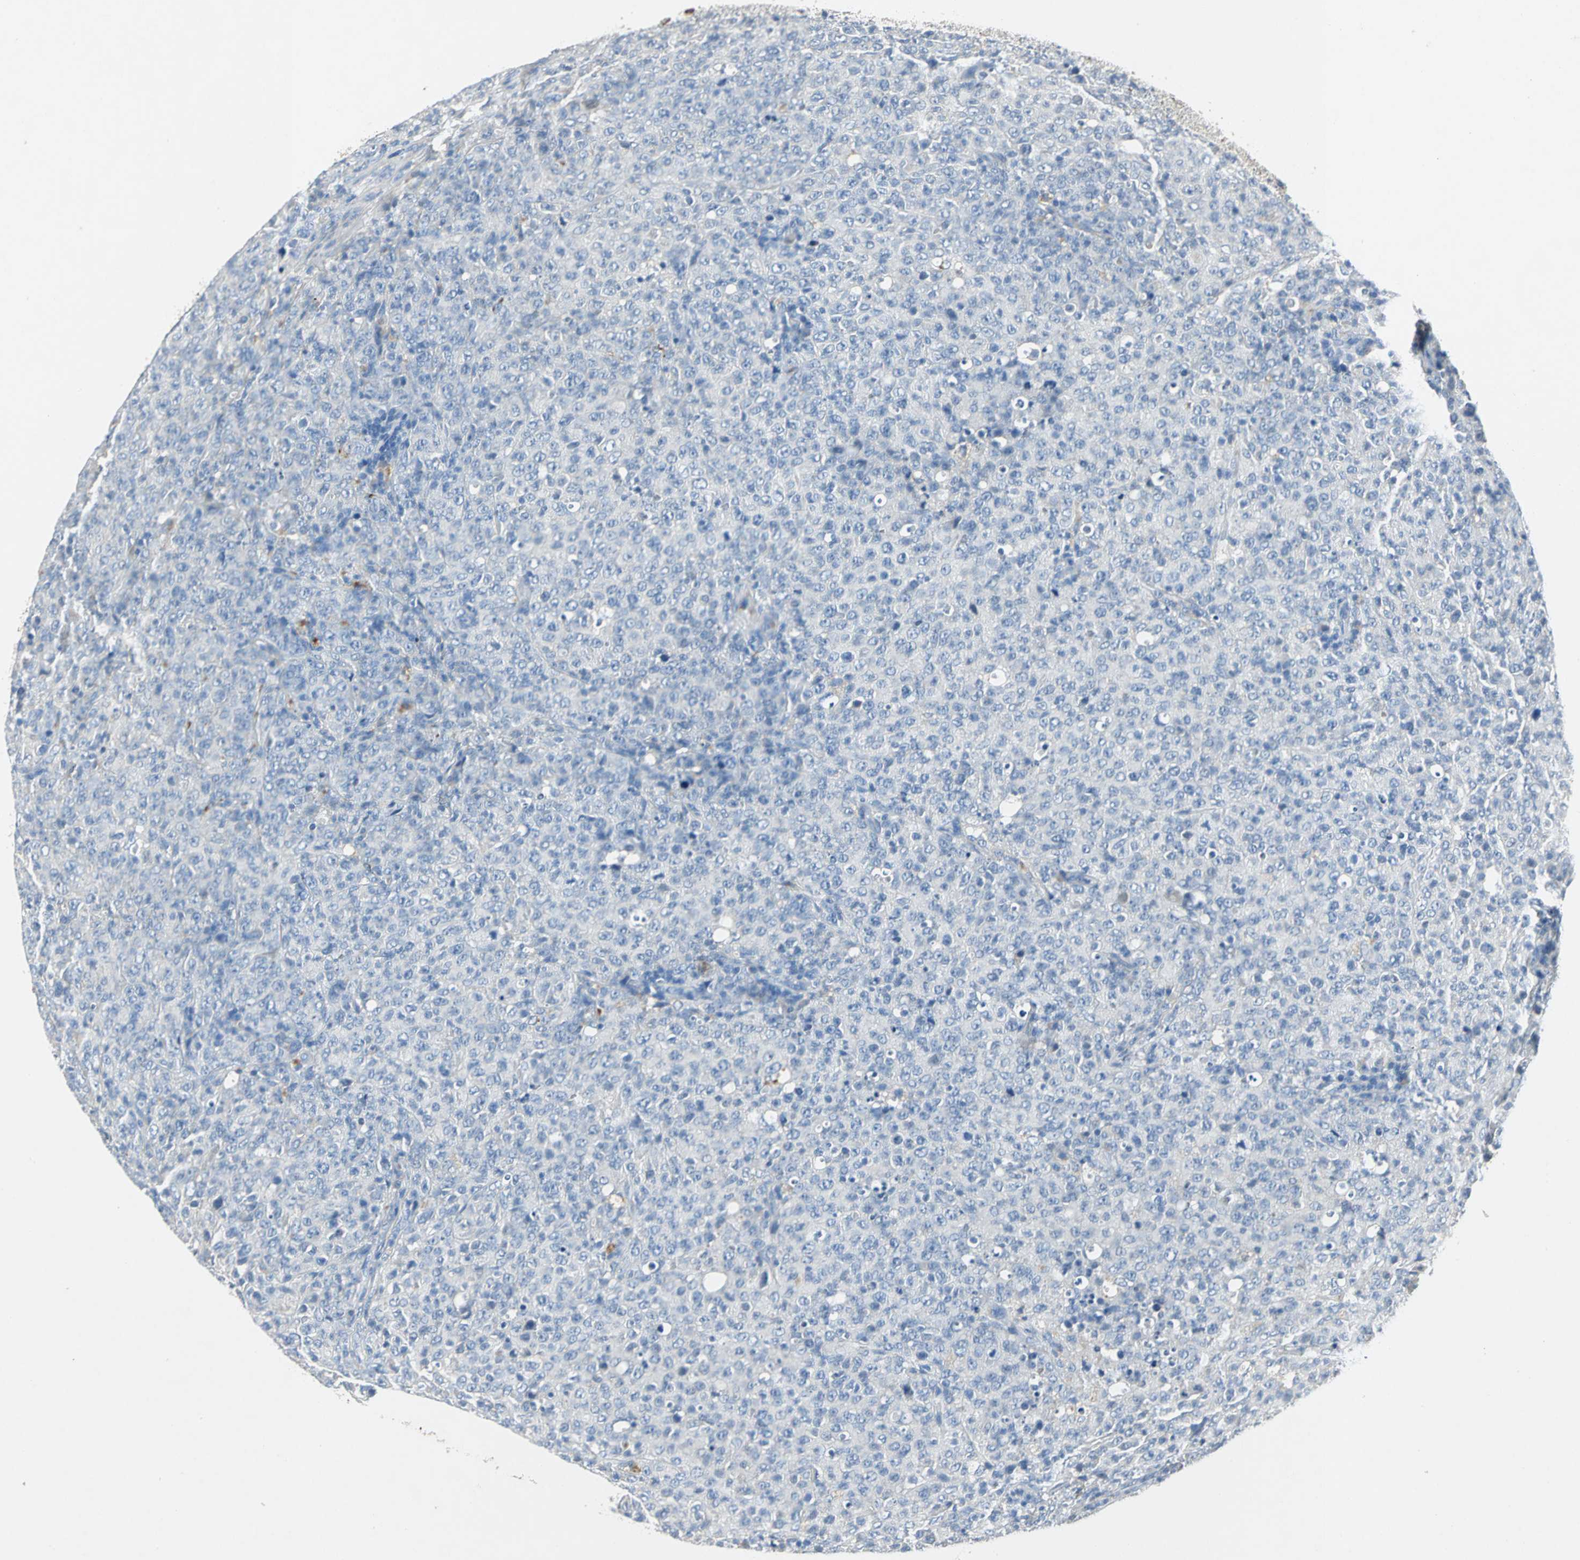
{"staining": {"intensity": "negative", "quantity": "none", "location": "none"}, "tissue": "lymphoma", "cell_type": "Tumor cells", "image_type": "cancer", "snomed": [{"axis": "morphology", "description": "Malignant lymphoma, non-Hodgkin's type, High grade"}, {"axis": "topography", "description": "Tonsil"}], "caption": "A photomicrograph of lymphoma stained for a protein shows no brown staining in tumor cells.", "gene": "EFNB3", "patient": {"sex": "female", "age": 36}}